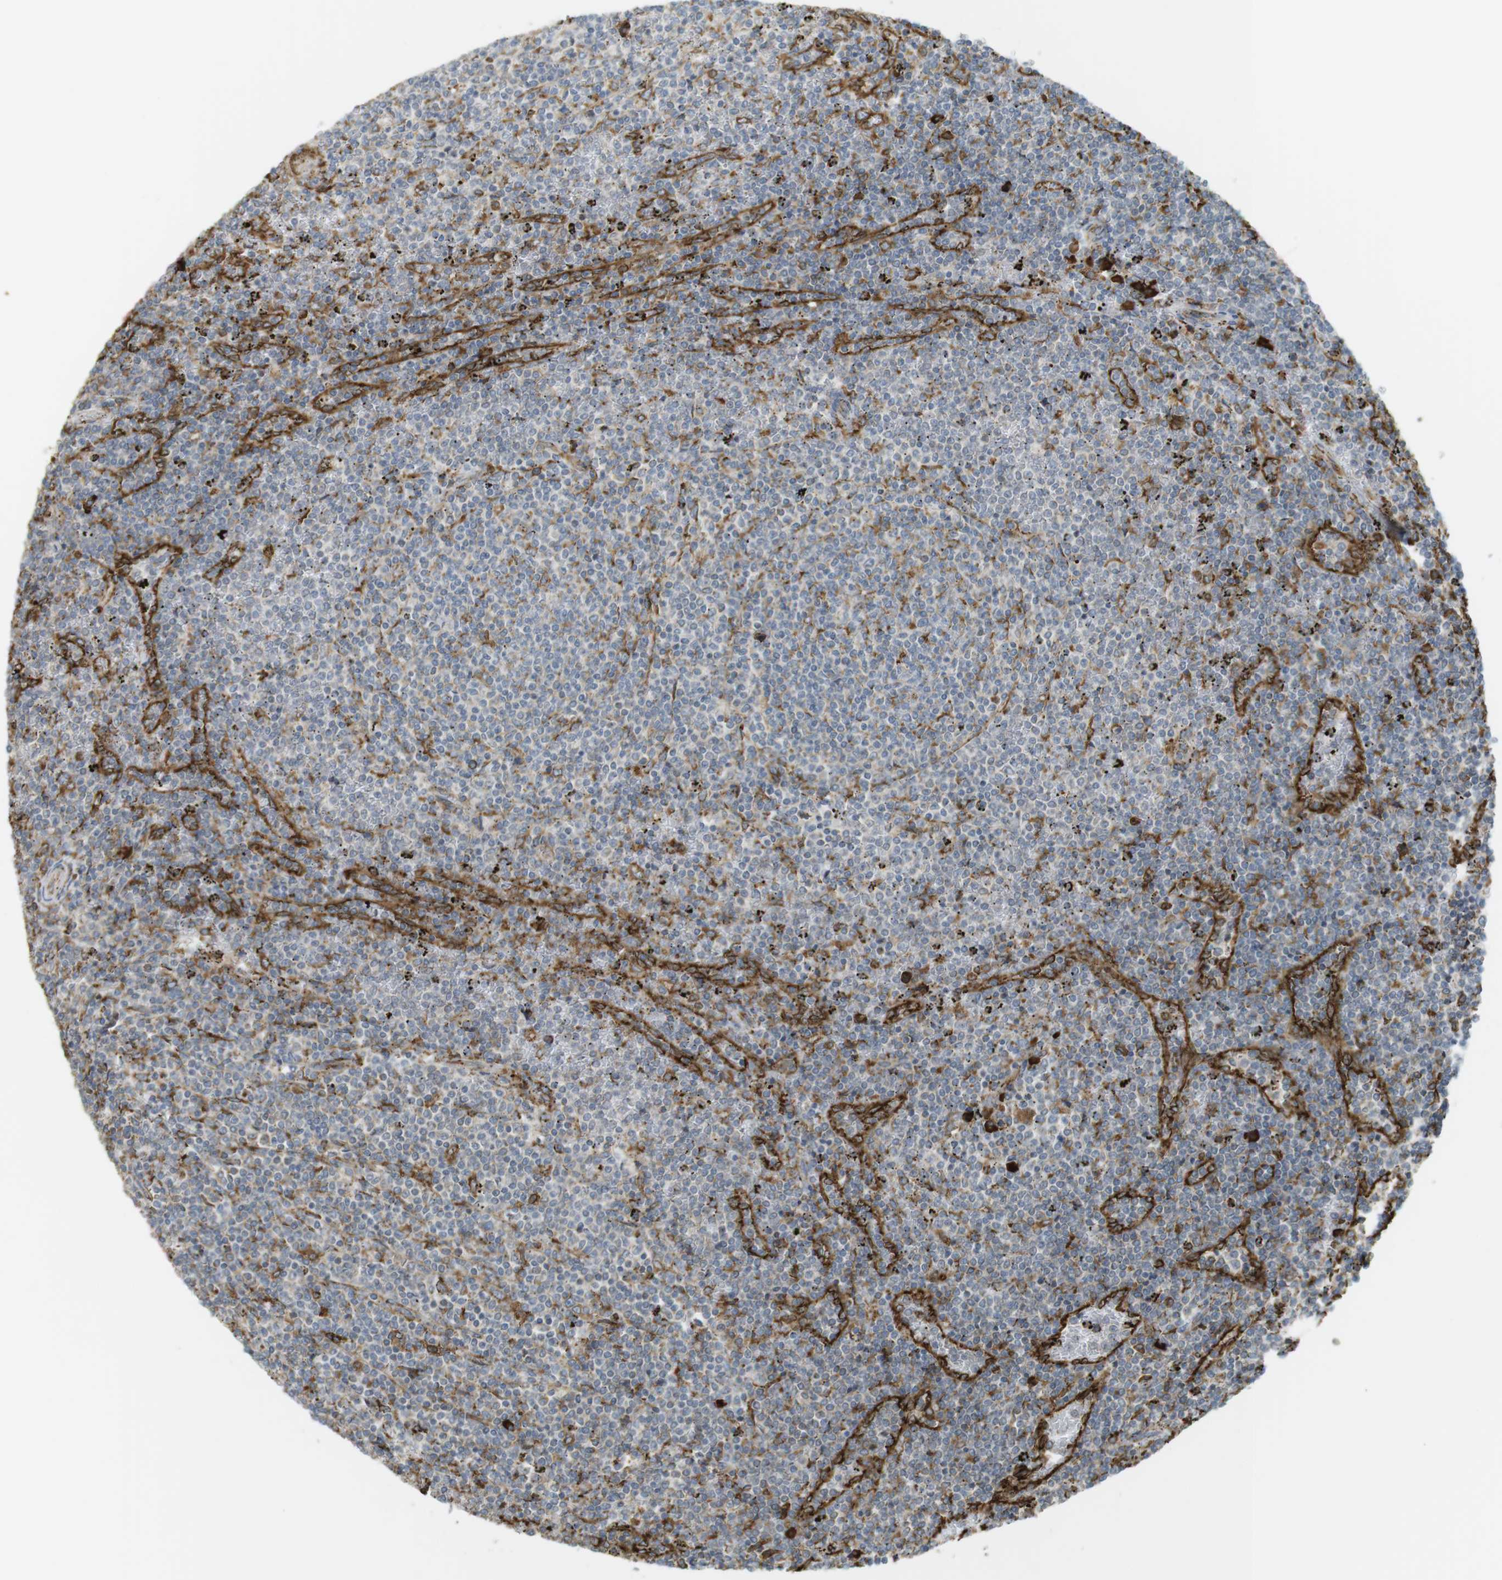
{"staining": {"intensity": "strong", "quantity": "<25%", "location": "cytoplasmic/membranous"}, "tissue": "lymphoma", "cell_type": "Tumor cells", "image_type": "cancer", "snomed": [{"axis": "morphology", "description": "Malignant lymphoma, non-Hodgkin's type, Low grade"}, {"axis": "topography", "description": "Spleen"}], "caption": "Lymphoma stained with DAB immunohistochemistry (IHC) demonstrates medium levels of strong cytoplasmic/membranous expression in approximately <25% of tumor cells.", "gene": "MBOAT2", "patient": {"sex": "female", "age": 50}}